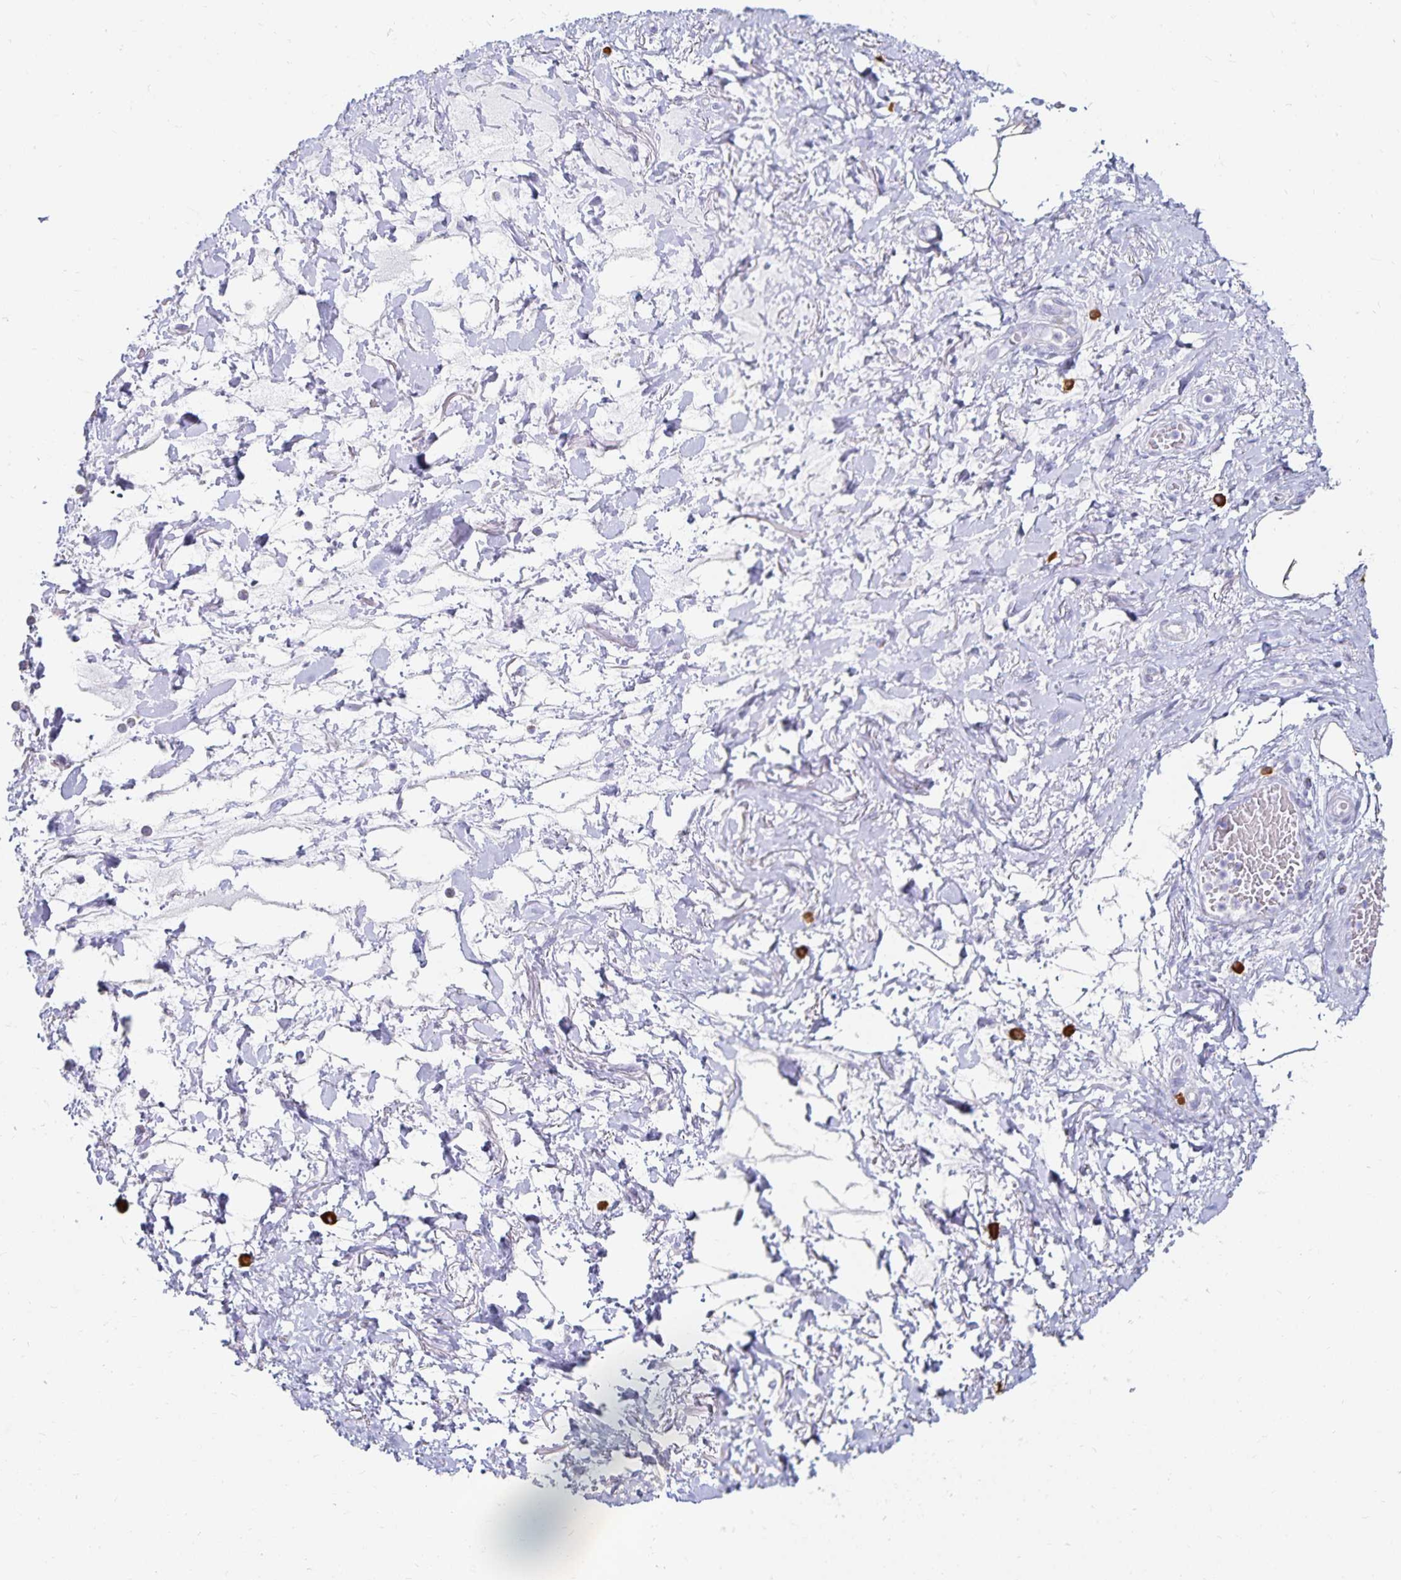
{"staining": {"intensity": "negative", "quantity": "none", "location": "none"}, "tissue": "adipose tissue", "cell_type": "Adipocytes", "image_type": "normal", "snomed": [{"axis": "morphology", "description": "Normal tissue, NOS"}, {"axis": "topography", "description": "Vagina"}, {"axis": "topography", "description": "Peripheral nerve tissue"}], "caption": "Immunohistochemistry (IHC) of unremarkable human adipose tissue shows no expression in adipocytes. The staining is performed using DAB brown chromogen with nuclei counter-stained in using hematoxylin.", "gene": "TNIP1", "patient": {"sex": "female", "age": 71}}